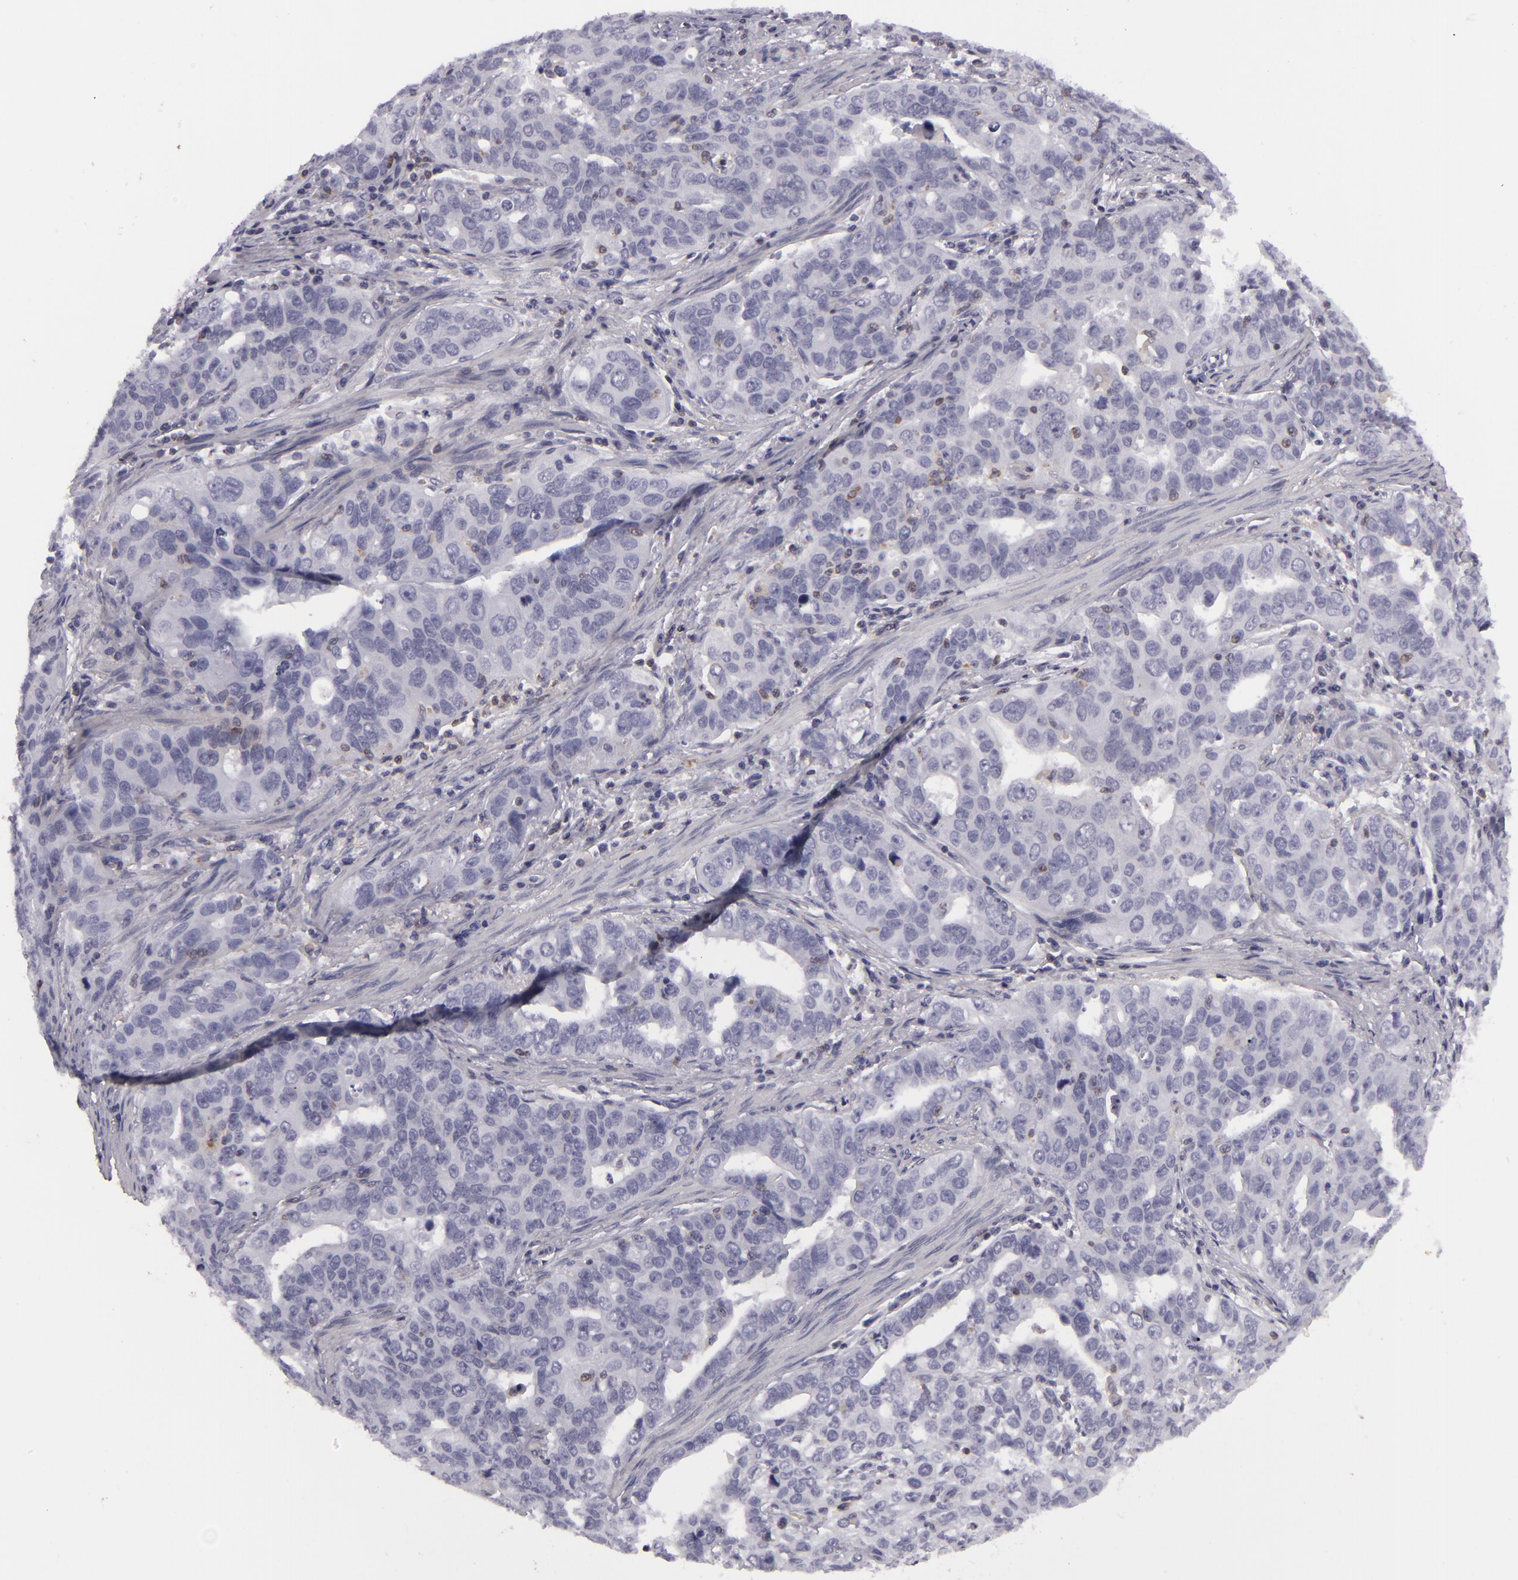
{"staining": {"intensity": "negative", "quantity": "none", "location": "none"}, "tissue": "stomach cancer", "cell_type": "Tumor cells", "image_type": "cancer", "snomed": [{"axis": "morphology", "description": "Adenocarcinoma, NOS"}, {"axis": "topography", "description": "Stomach, upper"}], "caption": "An immunohistochemistry (IHC) histopathology image of stomach adenocarcinoma is shown. There is no staining in tumor cells of stomach adenocarcinoma.", "gene": "KCNAB2", "patient": {"sex": "male", "age": 76}}